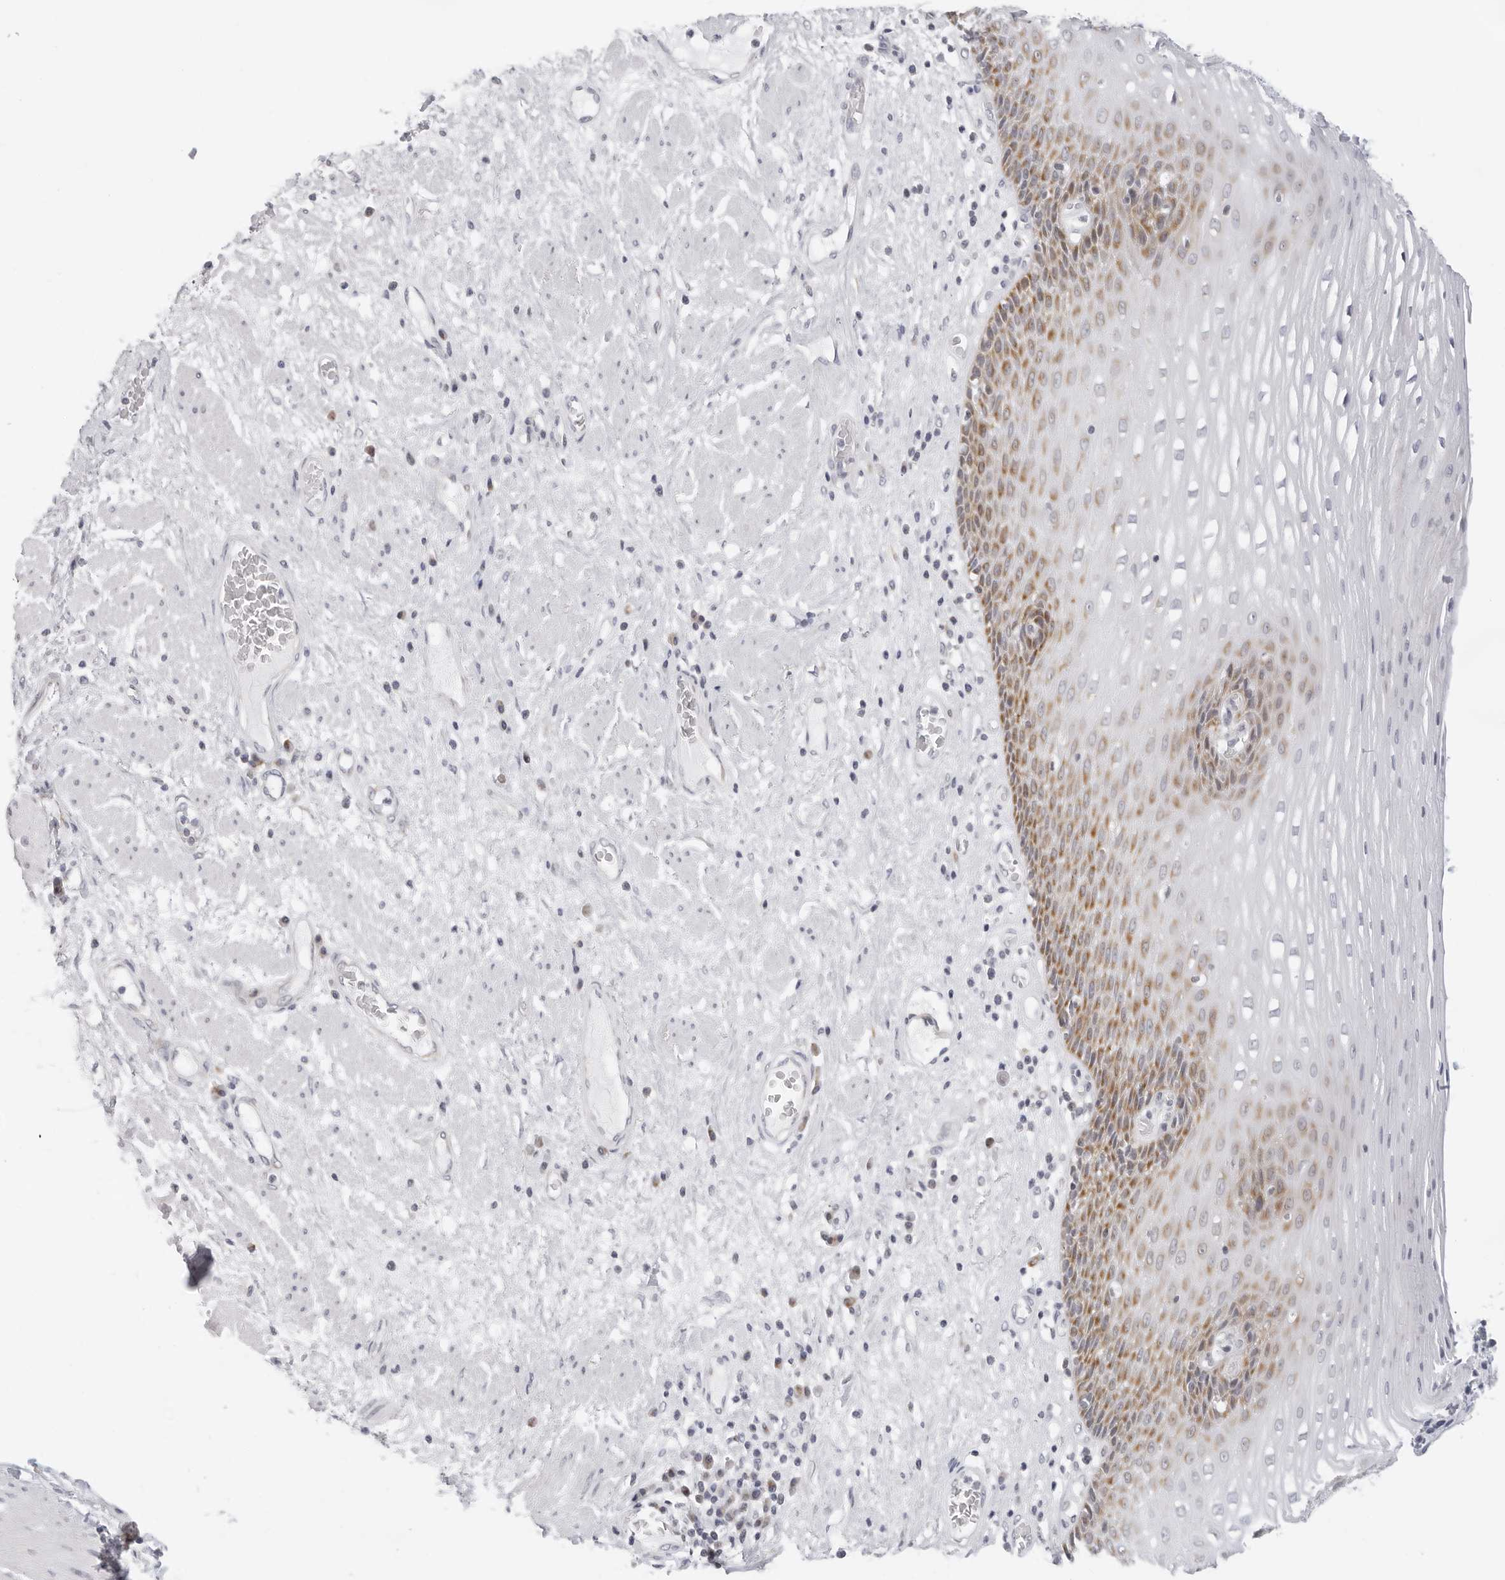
{"staining": {"intensity": "moderate", "quantity": "25%-75%", "location": "cytoplasmic/membranous"}, "tissue": "esophagus", "cell_type": "Squamous epithelial cells", "image_type": "normal", "snomed": [{"axis": "morphology", "description": "Normal tissue, NOS"}, {"axis": "morphology", "description": "Adenocarcinoma, NOS"}, {"axis": "topography", "description": "Esophagus"}], "caption": "Immunohistochemistry (IHC) photomicrograph of benign esophagus: human esophagus stained using IHC exhibits medium levels of moderate protein expression localized specifically in the cytoplasmic/membranous of squamous epithelial cells, appearing as a cytoplasmic/membranous brown color.", "gene": "CIART", "patient": {"sex": "male", "age": 62}}